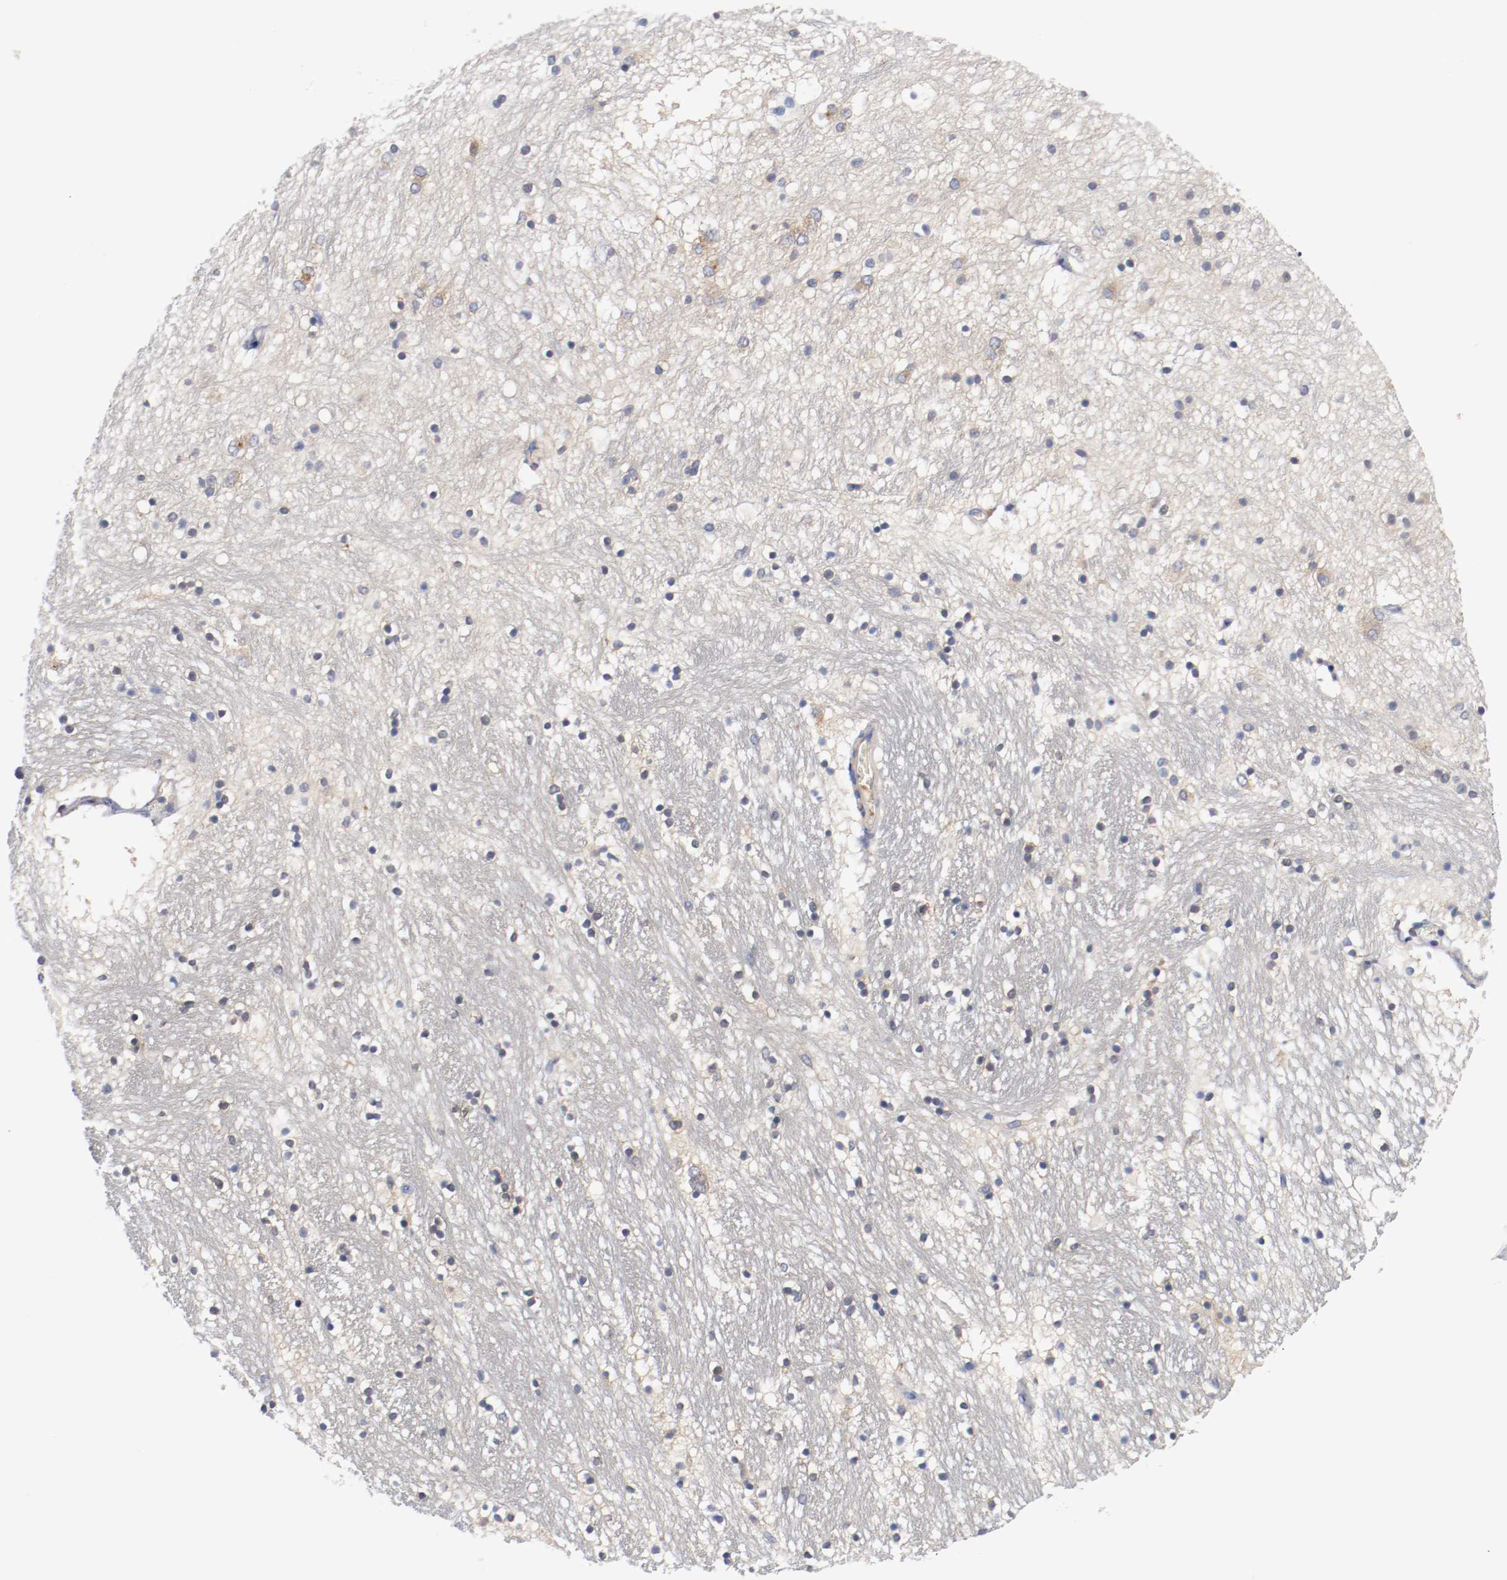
{"staining": {"intensity": "negative", "quantity": "none", "location": "none"}, "tissue": "hippocampus", "cell_type": "Glial cells", "image_type": "normal", "snomed": [{"axis": "morphology", "description": "Normal tissue, NOS"}, {"axis": "topography", "description": "Hippocampus"}], "caption": "Image shows no protein staining in glial cells of unremarkable hippocampus. (DAB (3,3'-diaminobenzidine) immunohistochemistry, high magnification).", "gene": "HGS", "patient": {"sex": "male", "age": 45}}